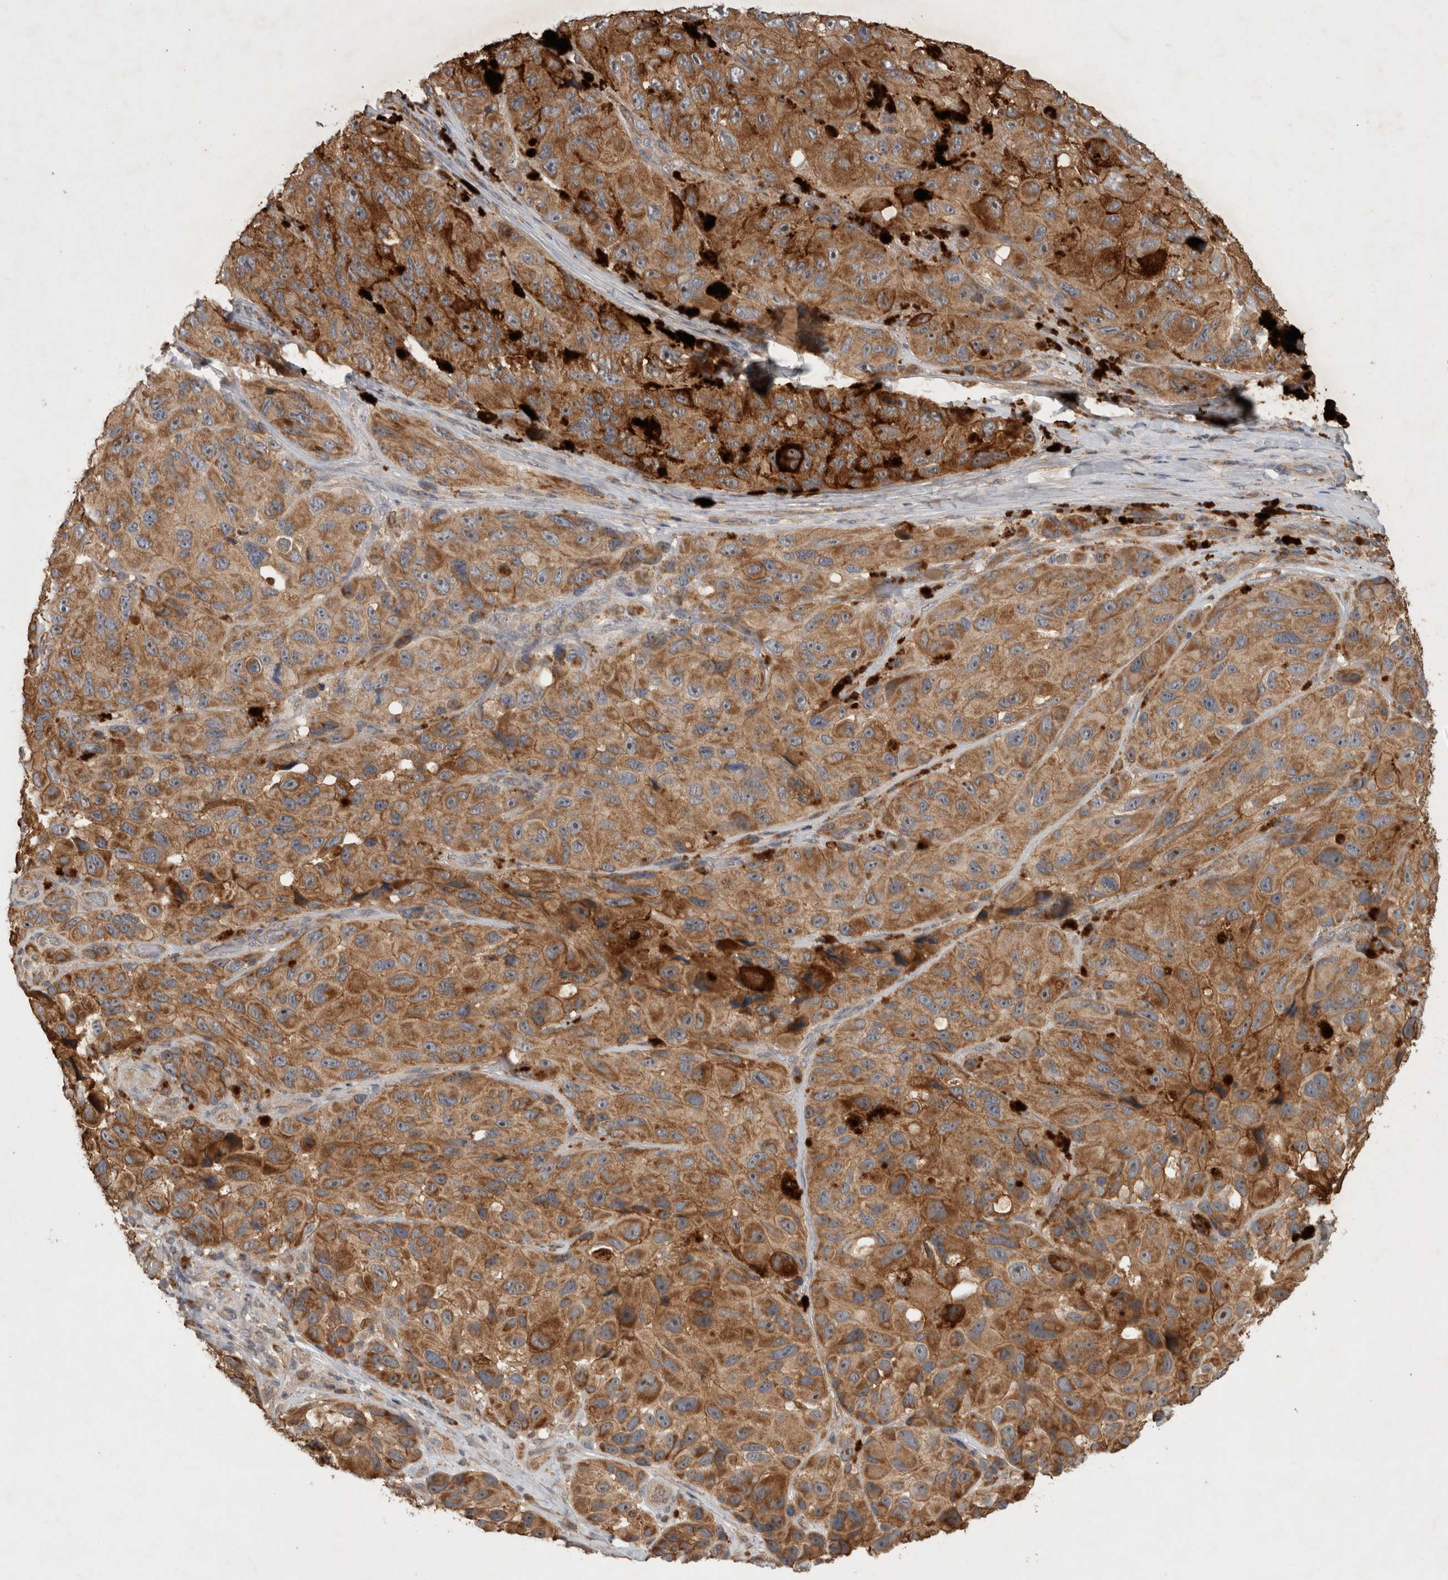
{"staining": {"intensity": "moderate", "quantity": ">75%", "location": "cytoplasmic/membranous"}, "tissue": "melanoma", "cell_type": "Tumor cells", "image_type": "cancer", "snomed": [{"axis": "morphology", "description": "Malignant melanoma, NOS"}, {"axis": "topography", "description": "Skin"}], "caption": "Malignant melanoma was stained to show a protein in brown. There is medium levels of moderate cytoplasmic/membranous staining in approximately >75% of tumor cells. (DAB = brown stain, brightfield microscopy at high magnification).", "gene": "SERAC1", "patient": {"sex": "female", "age": 73}}